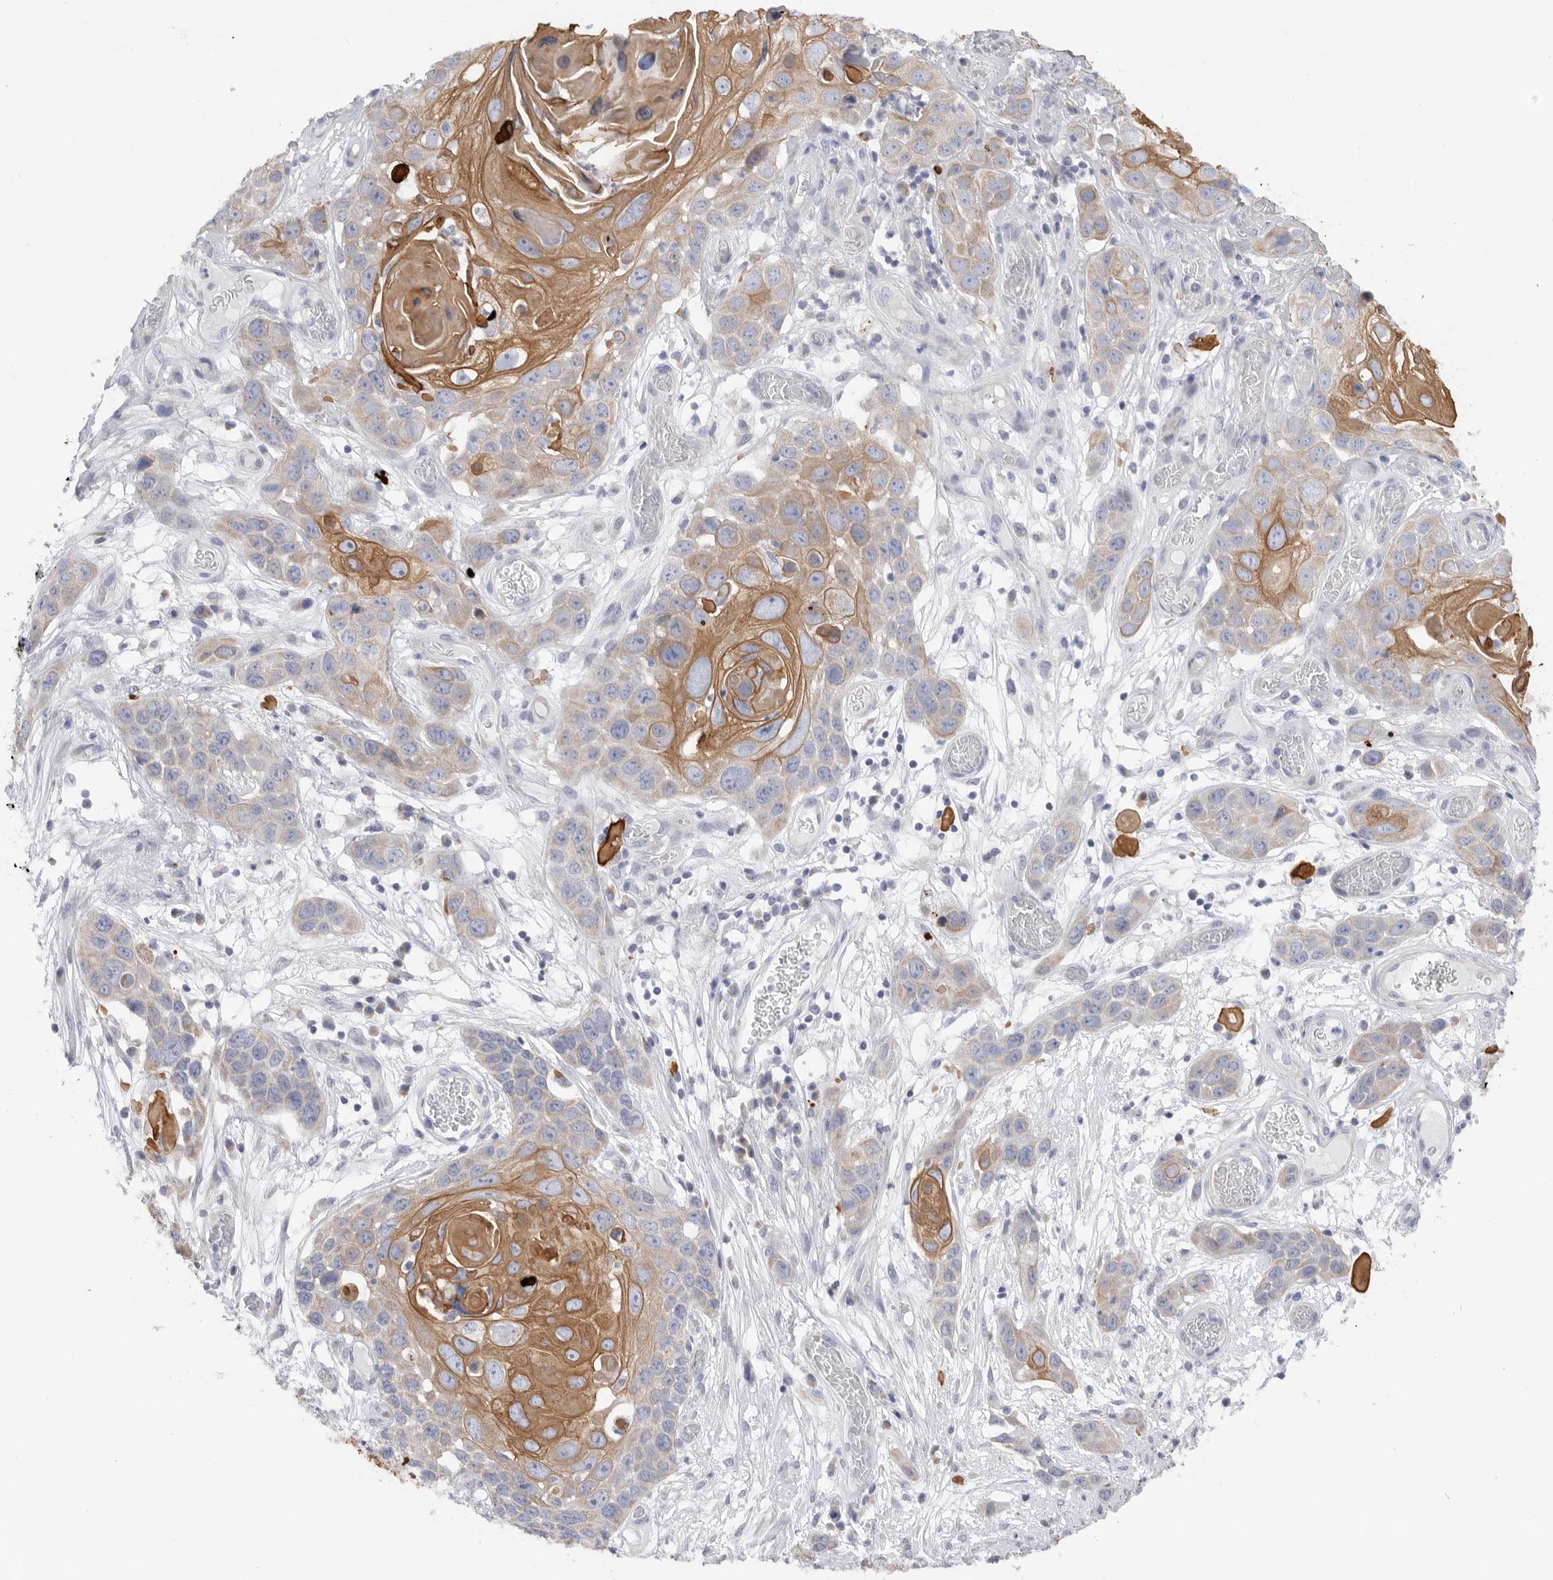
{"staining": {"intensity": "moderate", "quantity": ">75%", "location": "cytoplasmic/membranous"}, "tissue": "skin cancer", "cell_type": "Tumor cells", "image_type": "cancer", "snomed": [{"axis": "morphology", "description": "Squamous cell carcinoma, NOS"}, {"axis": "topography", "description": "Skin"}], "caption": "Immunohistochemistry (IHC) of human skin squamous cell carcinoma demonstrates medium levels of moderate cytoplasmic/membranous staining in about >75% of tumor cells.", "gene": "MTFR1L", "patient": {"sex": "male", "age": 55}}